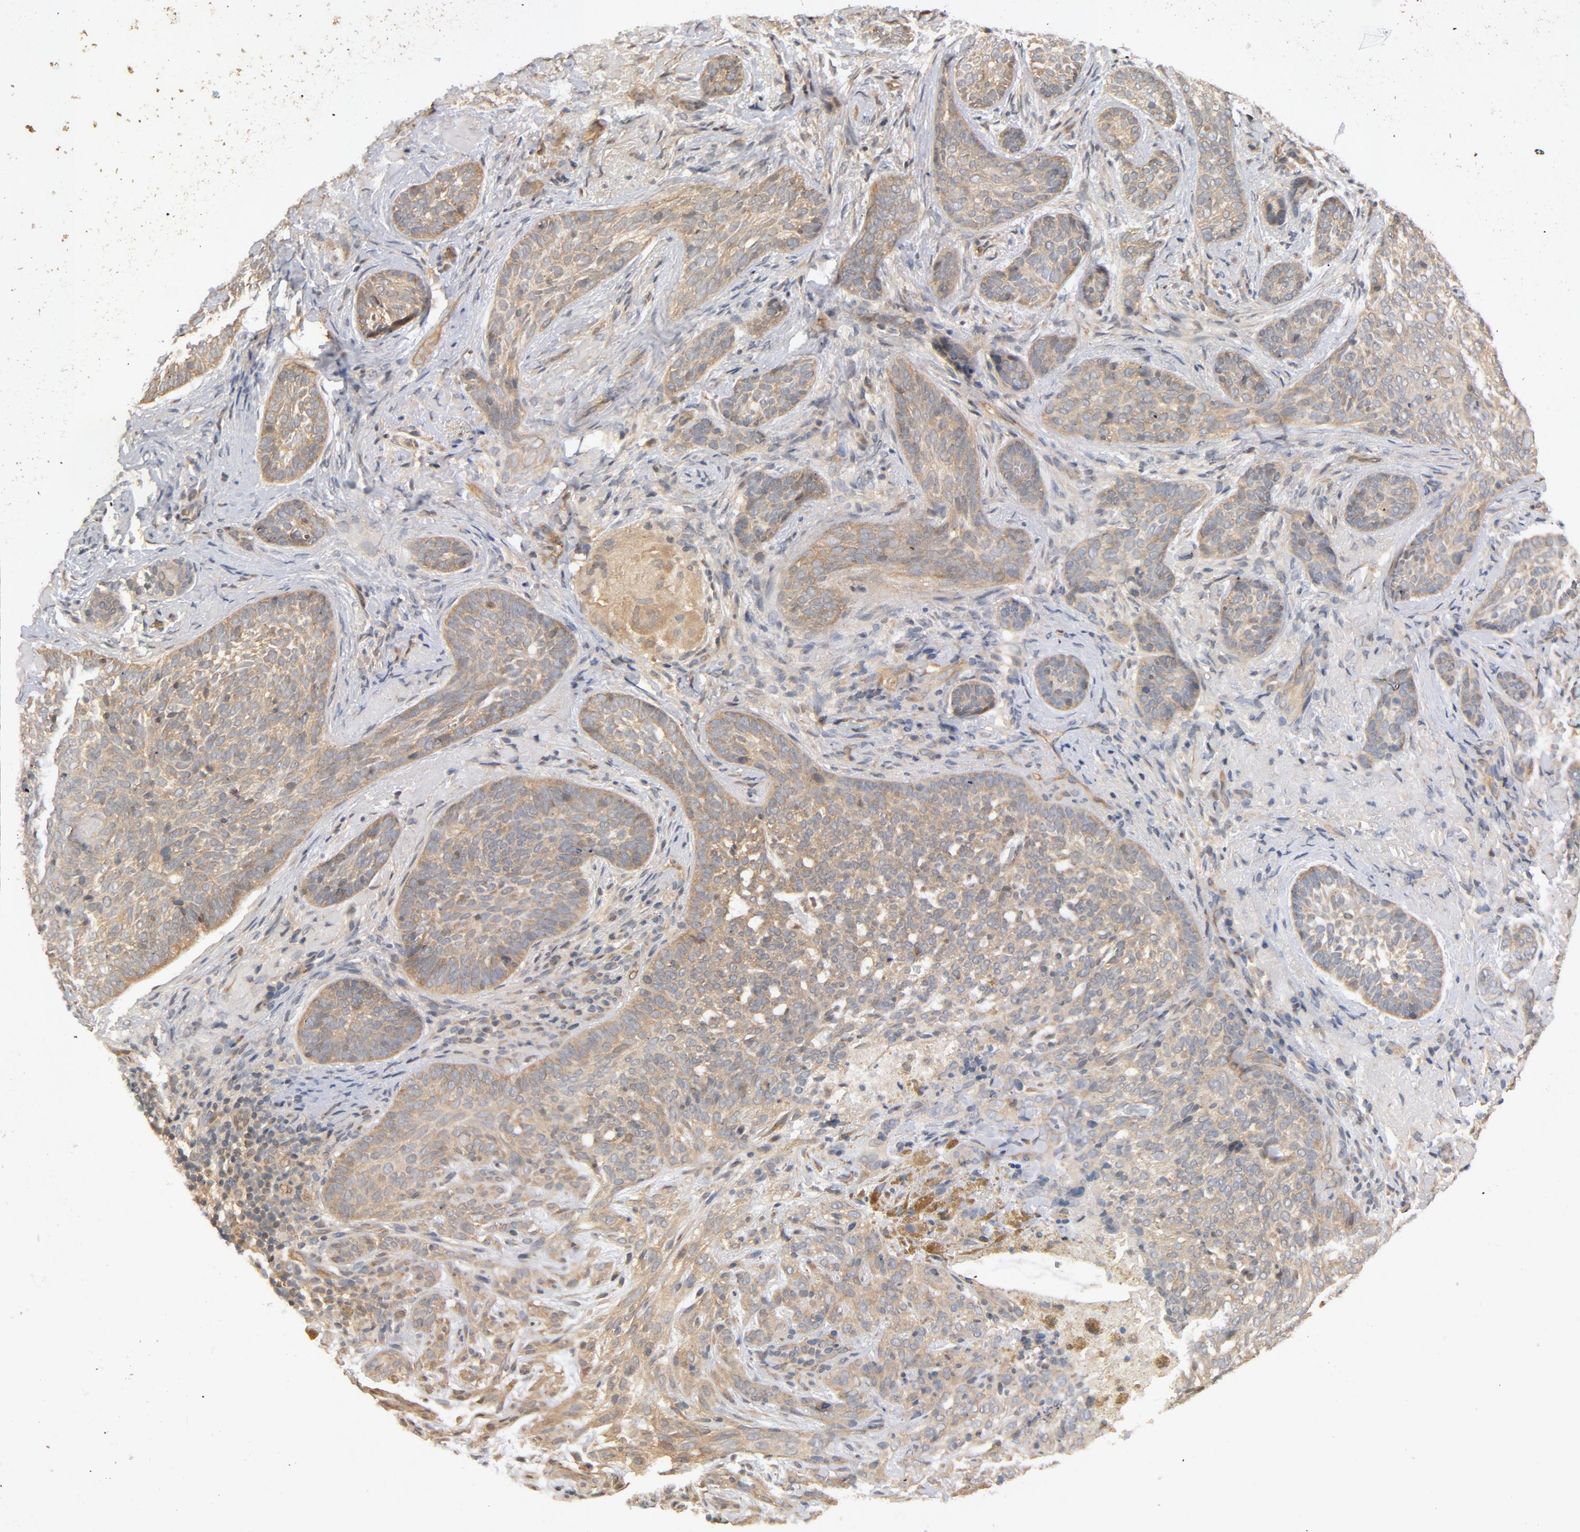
{"staining": {"intensity": "weak", "quantity": ">75%", "location": "cytoplasmic/membranous"}, "tissue": "skin cancer", "cell_type": "Tumor cells", "image_type": "cancer", "snomed": [{"axis": "morphology", "description": "Basal cell carcinoma"}, {"axis": "topography", "description": "Skin"}], "caption": "This micrograph demonstrates skin cancer (basal cell carcinoma) stained with IHC to label a protein in brown. The cytoplasmic/membranous of tumor cells show weak positivity for the protein. Nuclei are counter-stained blue.", "gene": "CDC37", "patient": {"sex": "male", "age": 91}}